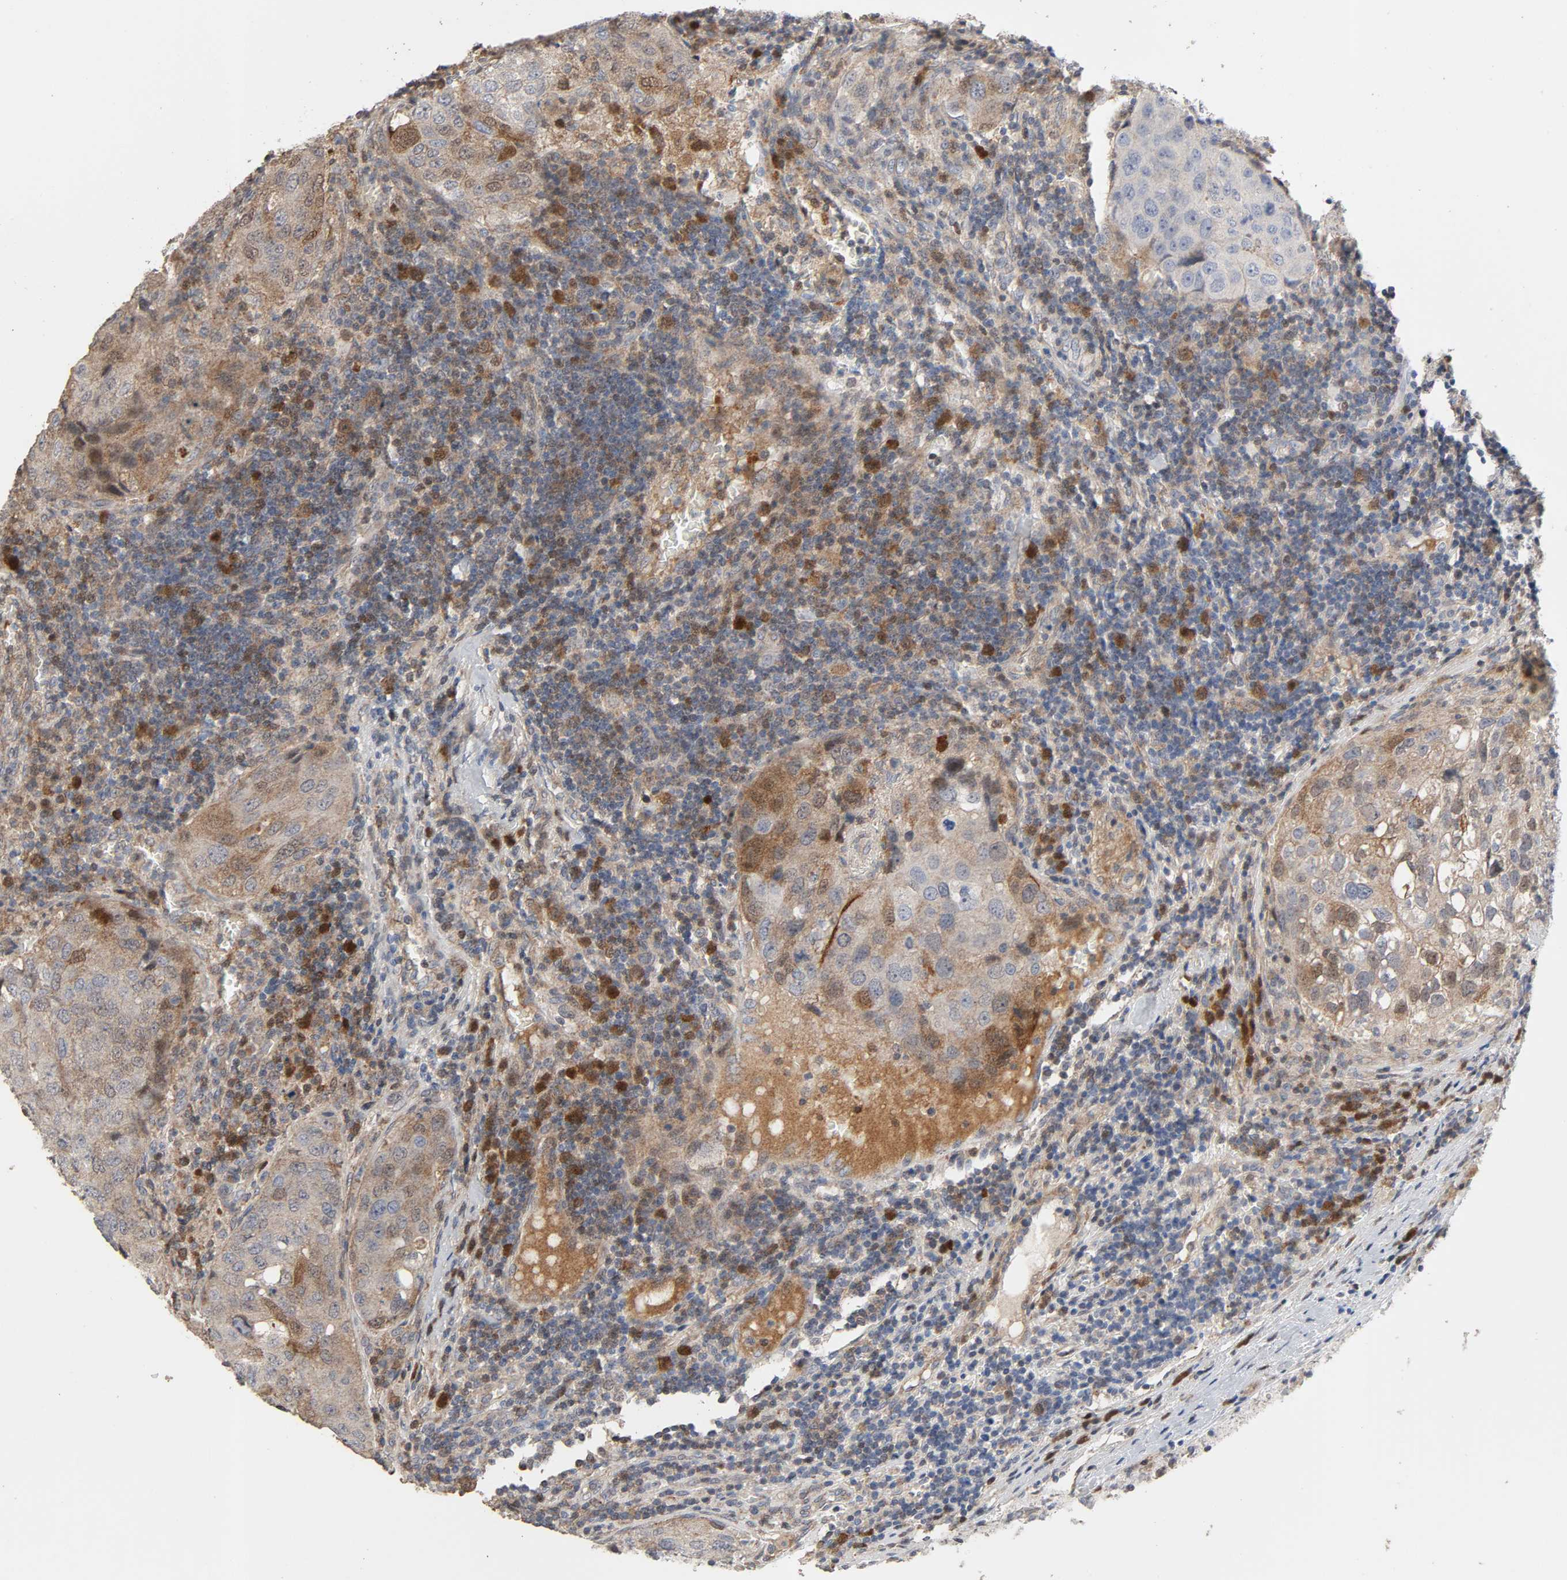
{"staining": {"intensity": "moderate", "quantity": "25%-75%", "location": "cytoplasmic/membranous,nuclear"}, "tissue": "urothelial cancer", "cell_type": "Tumor cells", "image_type": "cancer", "snomed": [{"axis": "morphology", "description": "Urothelial carcinoma, High grade"}, {"axis": "topography", "description": "Lymph node"}, {"axis": "topography", "description": "Urinary bladder"}], "caption": "Immunohistochemistry micrograph of human urothelial carcinoma (high-grade) stained for a protein (brown), which reveals medium levels of moderate cytoplasmic/membranous and nuclear staining in approximately 25%-75% of tumor cells.", "gene": "CDK6", "patient": {"sex": "male", "age": 51}}